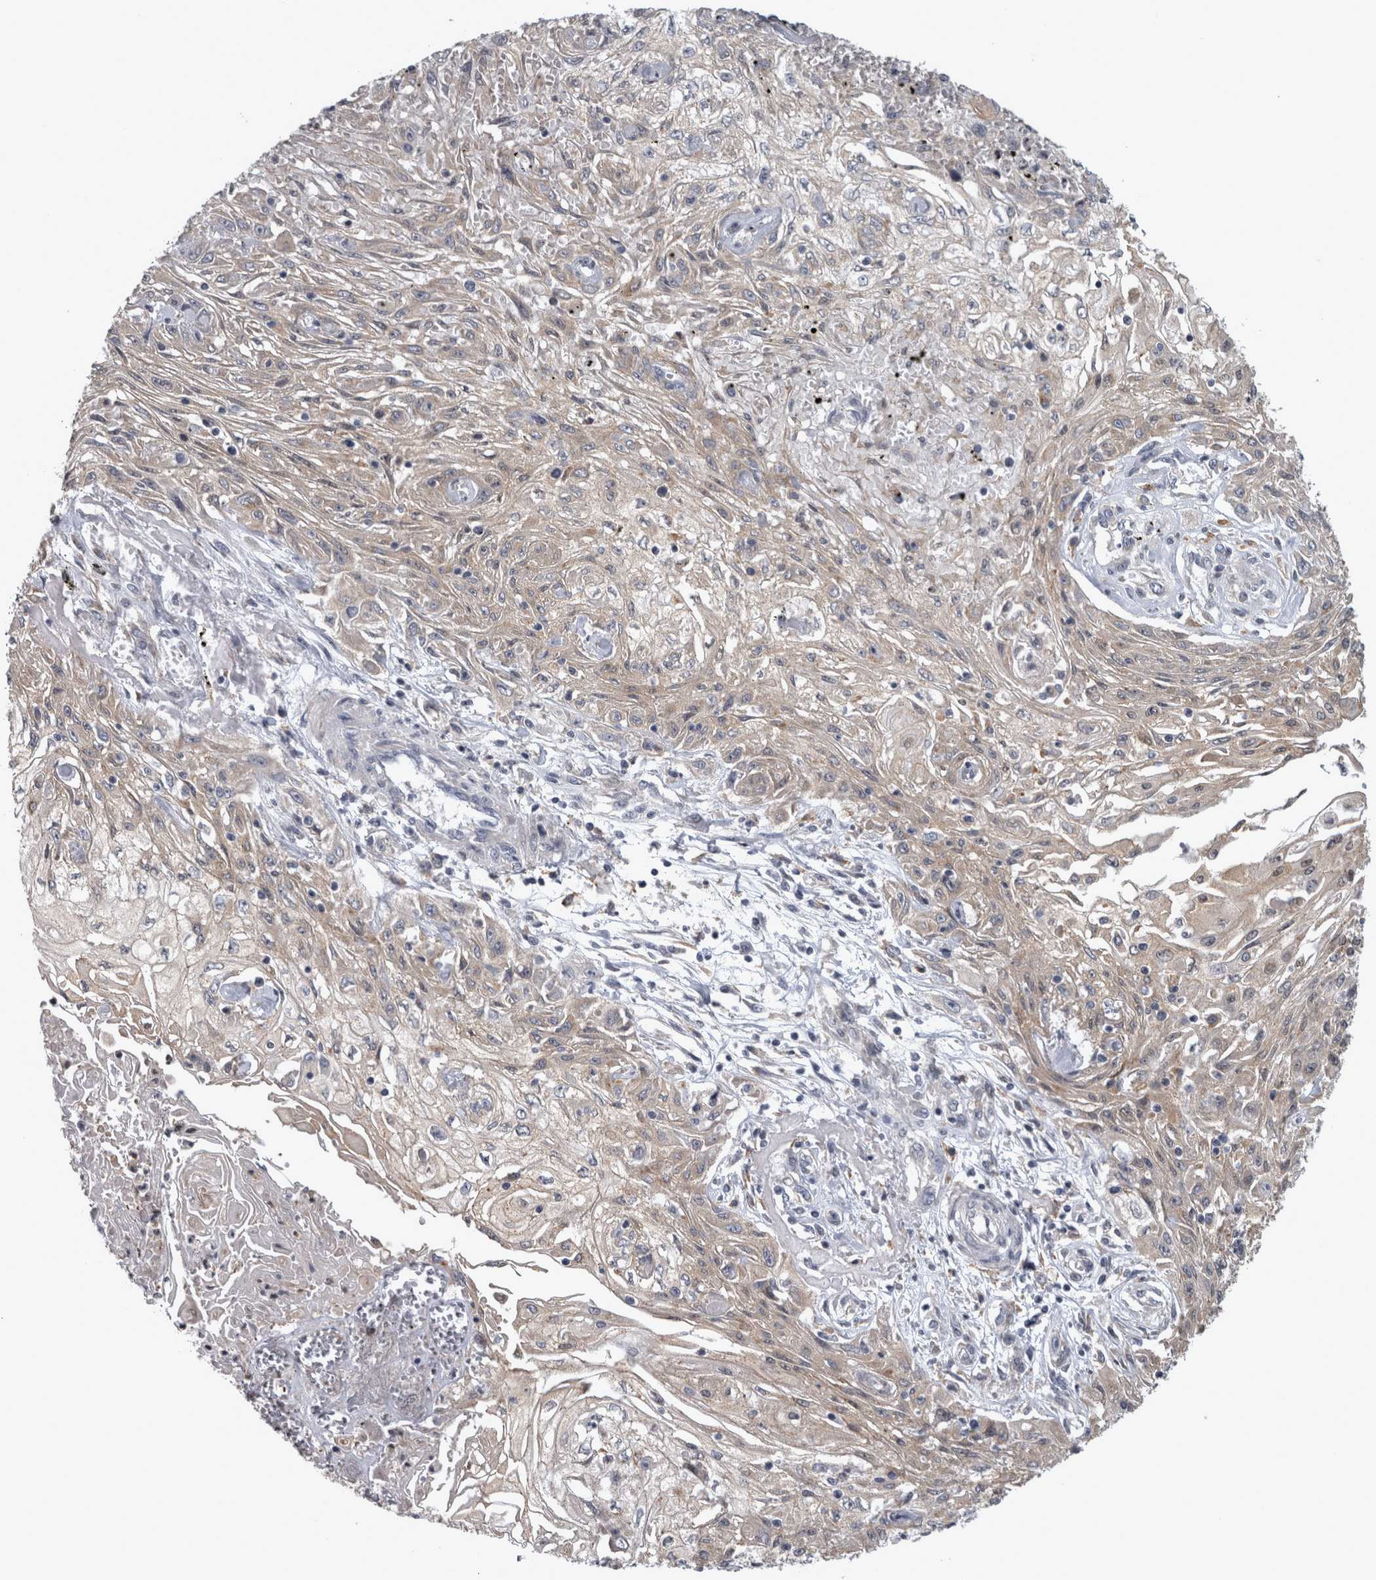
{"staining": {"intensity": "weak", "quantity": "<25%", "location": "cytoplasmic/membranous"}, "tissue": "skin cancer", "cell_type": "Tumor cells", "image_type": "cancer", "snomed": [{"axis": "morphology", "description": "Squamous cell carcinoma, NOS"}, {"axis": "morphology", "description": "Squamous cell carcinoma, metastatic, NOS"}, {"axis": "topography", "description": "Skin"}, {"axis": "topography", "description": "Lymph node"}], "caption": "An immunohistochemistry micrograph of skin cancer is shown. There is no staining in tumor cells of skin cancer.", "gene": "PRKCI", "patient": {"sex": "male", "age": 75}}